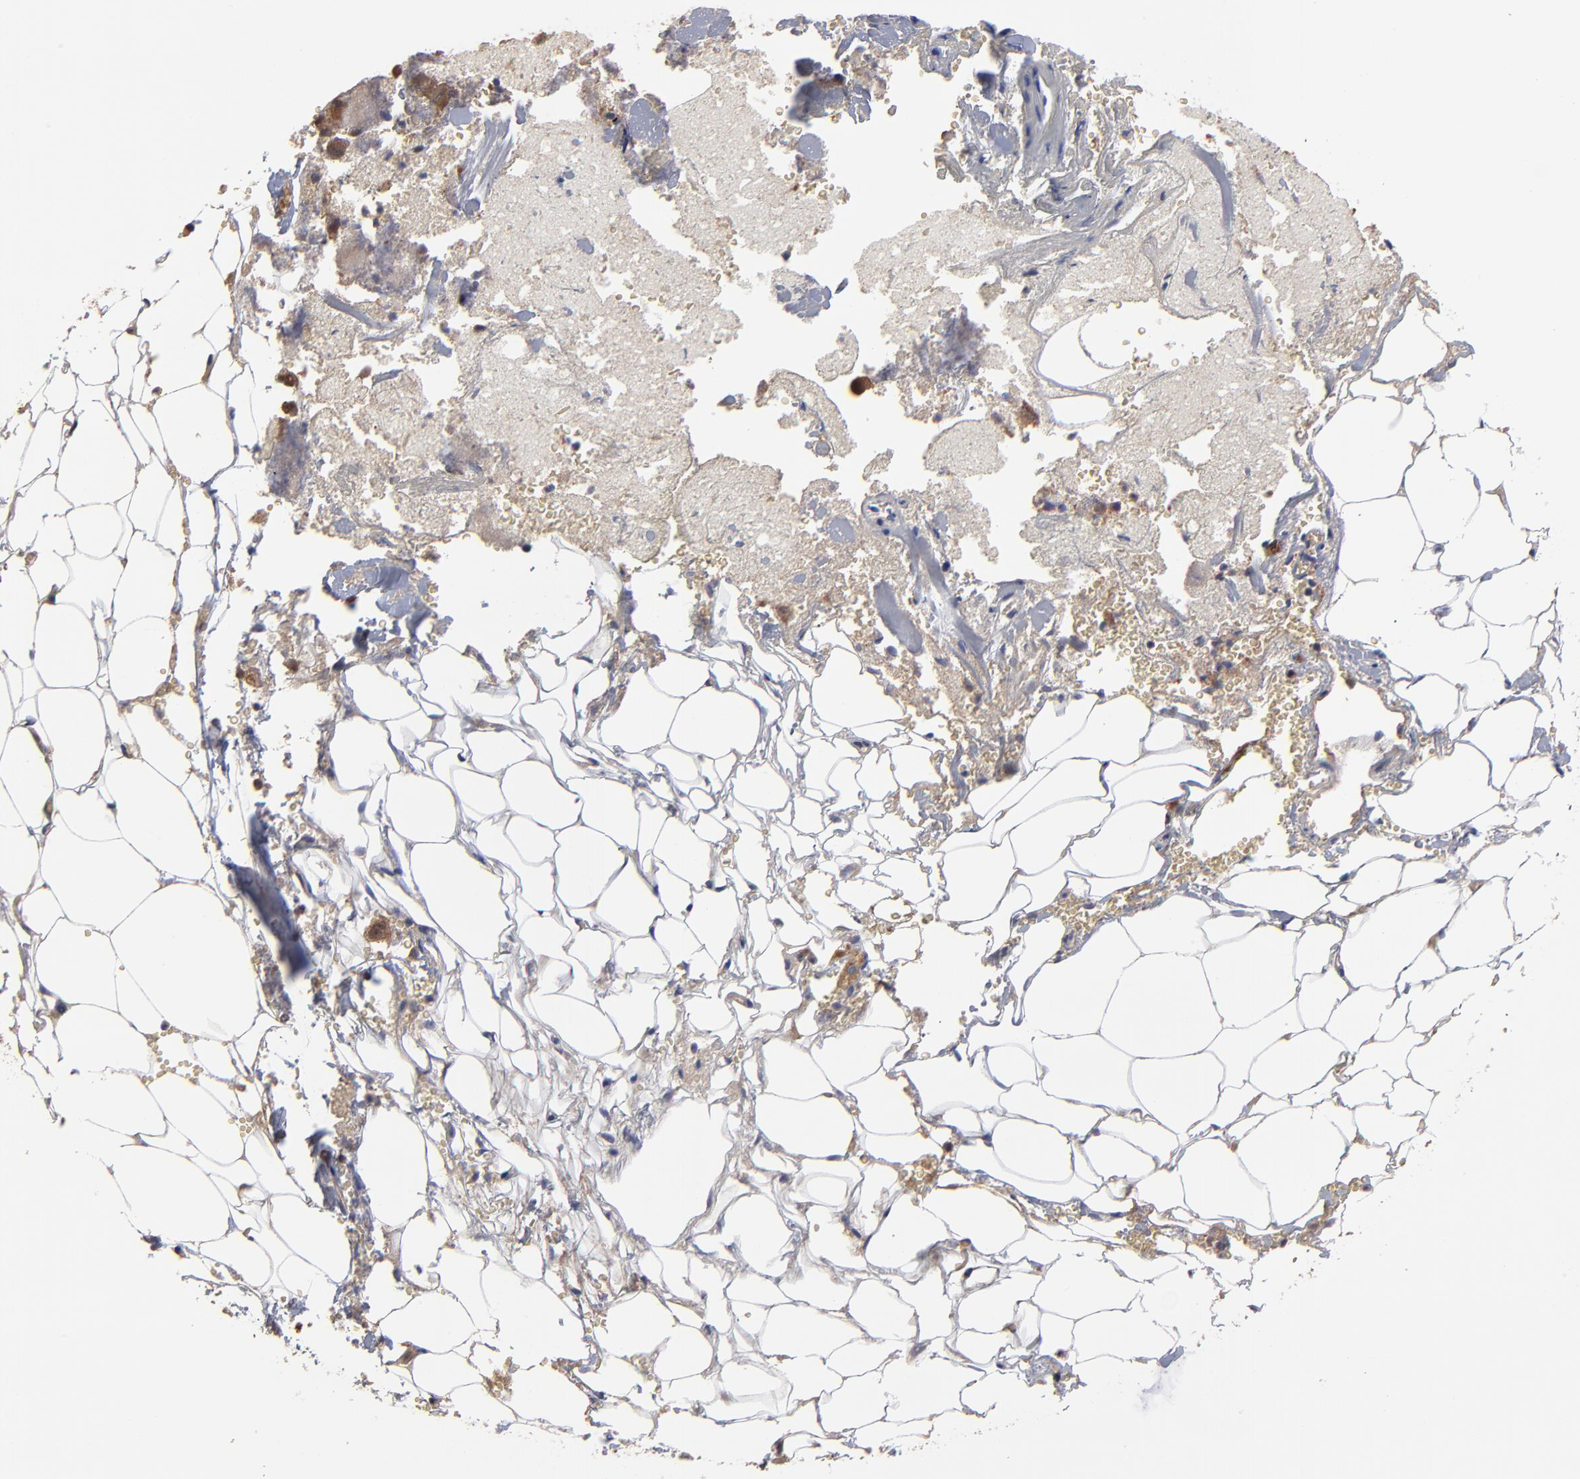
{"staining": {"intensity": "moderate", "quantity": ">75%", "location": "cytoplasmic/membranous"}, "tissue": "adrenal gland", "cell_type": "Glandular cells", "image_type": "normal", "snomed": [{"axis": "morphology", "description": "Normal tissue, NOS"}, {"axis": "topography", "description": "Adrenal gland"}], "caption": "Immunohistochemical staining of normal human adrenal gland shows medium levels of moderate cytoplasmic/membranous staining in about >75% of glandular cells. (Brightfield microscopy of DAB IHC at high magnification).", "gene": "CHL1", "patient": {"sex": "female", "age": 71}}